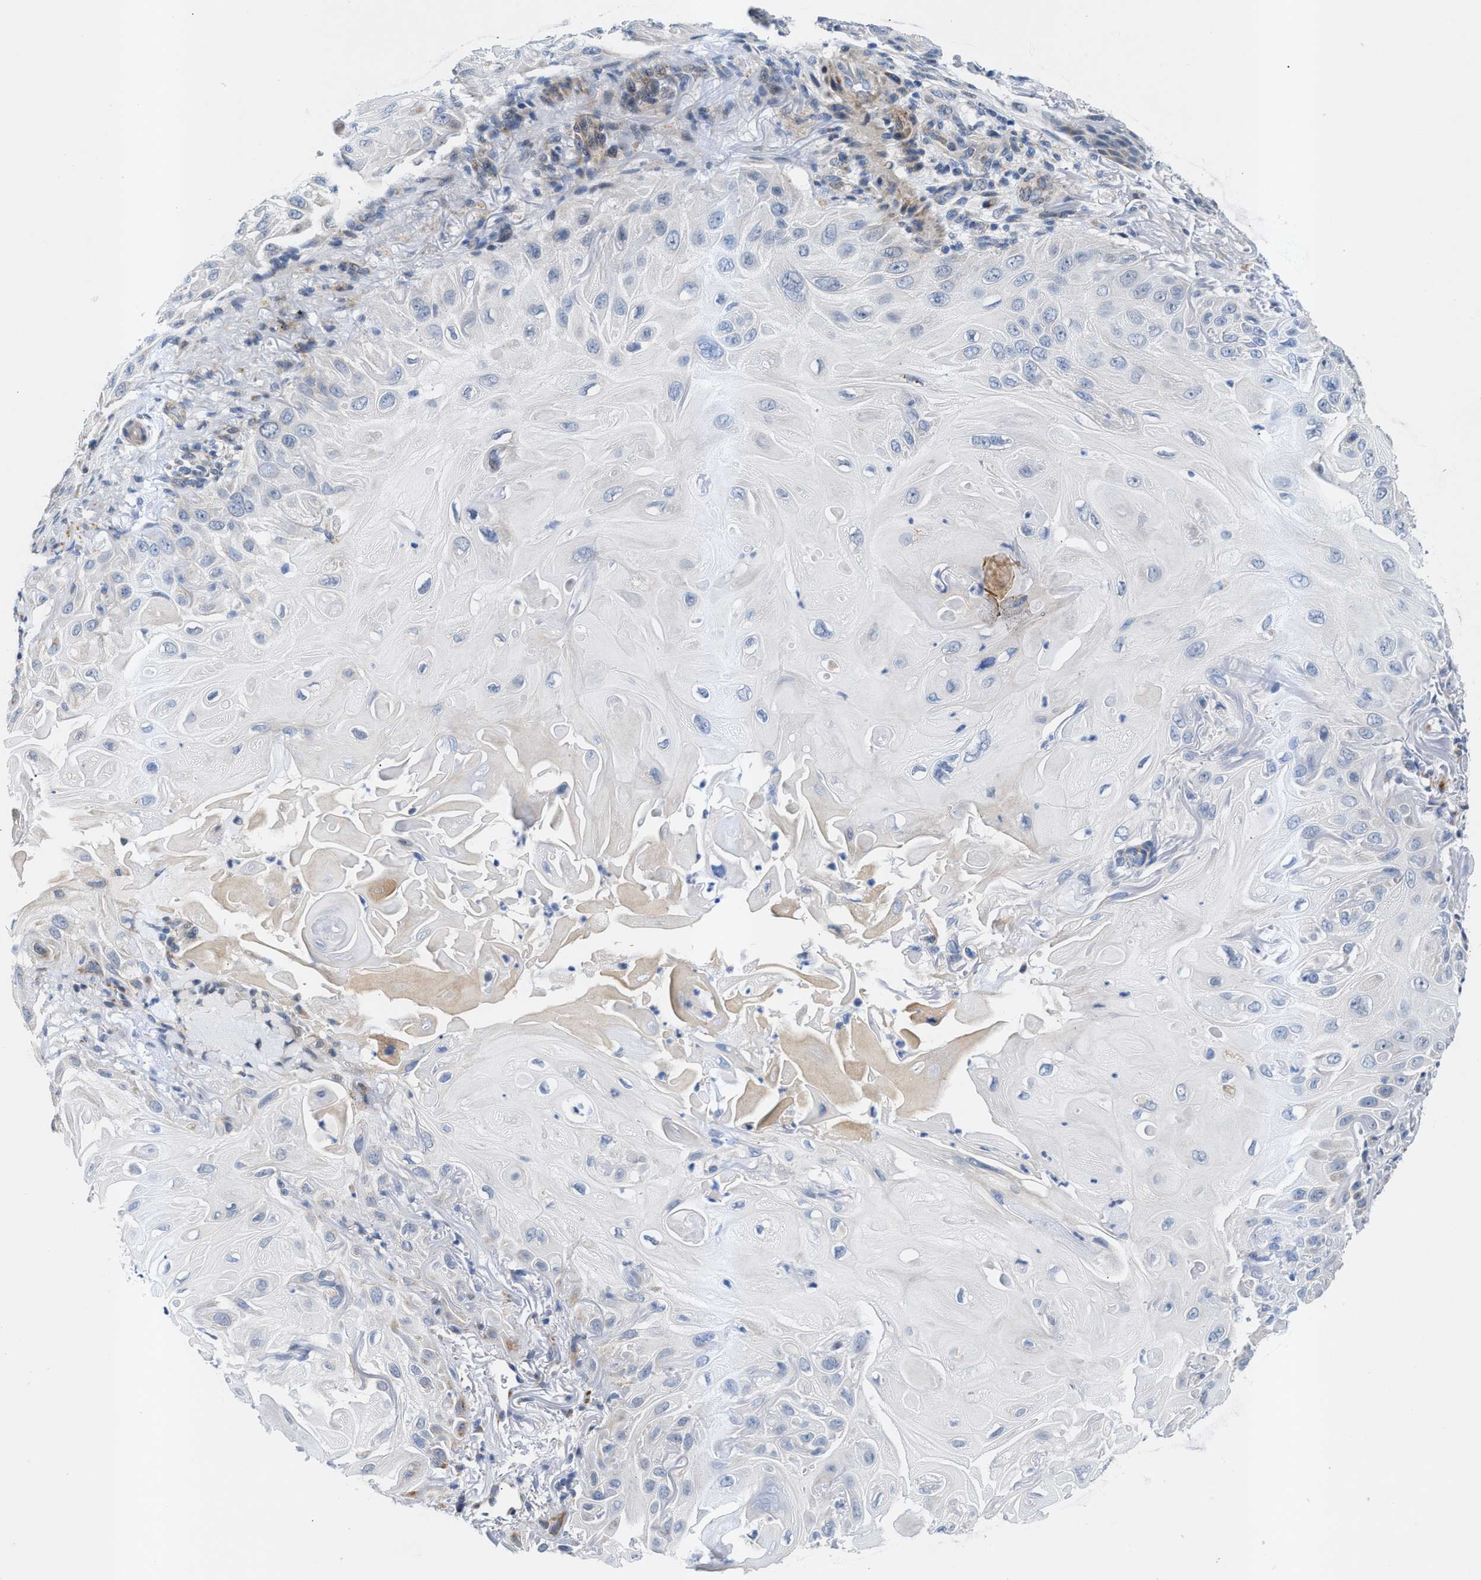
{"staining": {"intensity": "negative", "quantity": "none", "location": "none"}, "tissue": "skin cancer", "cell_type": "Tumor cells", "image_type": "cancer", "snomed": [{"axis": "morphology", "description": "Squamous cell carcinoma, NOS"}, {"axis": "topography", "description": "Skin"}], "caption": "DAB immunohistochemical staining of skin squamous cell carcinoma displays no significant staining in tumor cells.", "gene": "JAG1", "patient": {"sex": "female", "age": 77}}